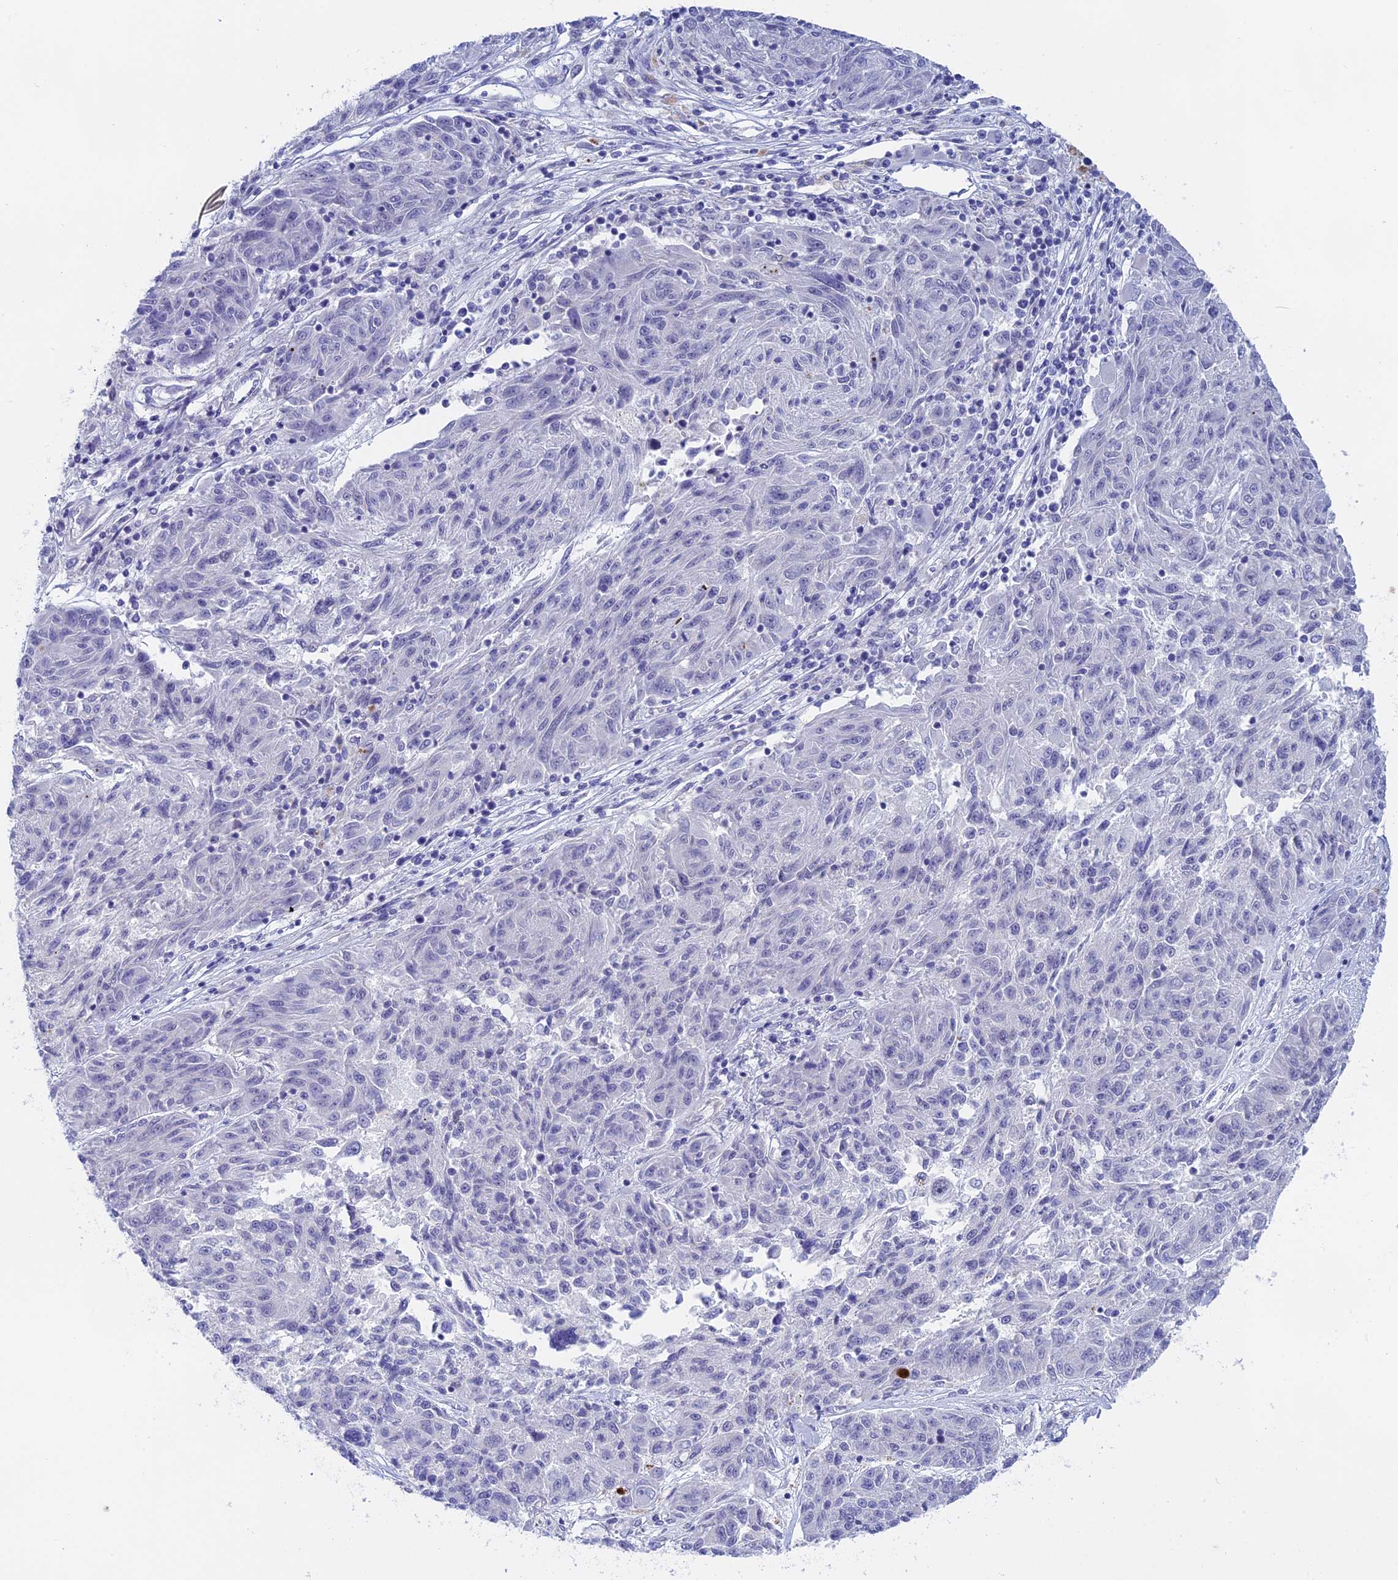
{"staining": {"intensity": "negative", "quantity": "none", "location": "none"}, "tissue": "melanoma", "cell_type": "Tumor cells", "image_type": "cancer", "snomed": [{"axis": "morphology", "description": "Malignant melanoma, NOS"}, {"axis": "topography", "description": "Skin"}], "caption": "This is a photomicrograph of IHC staining of melanoma, which shows no expression in tumor cells.", "gene": "GLB1L", "patient": {"sex": "male", "age": 53}}